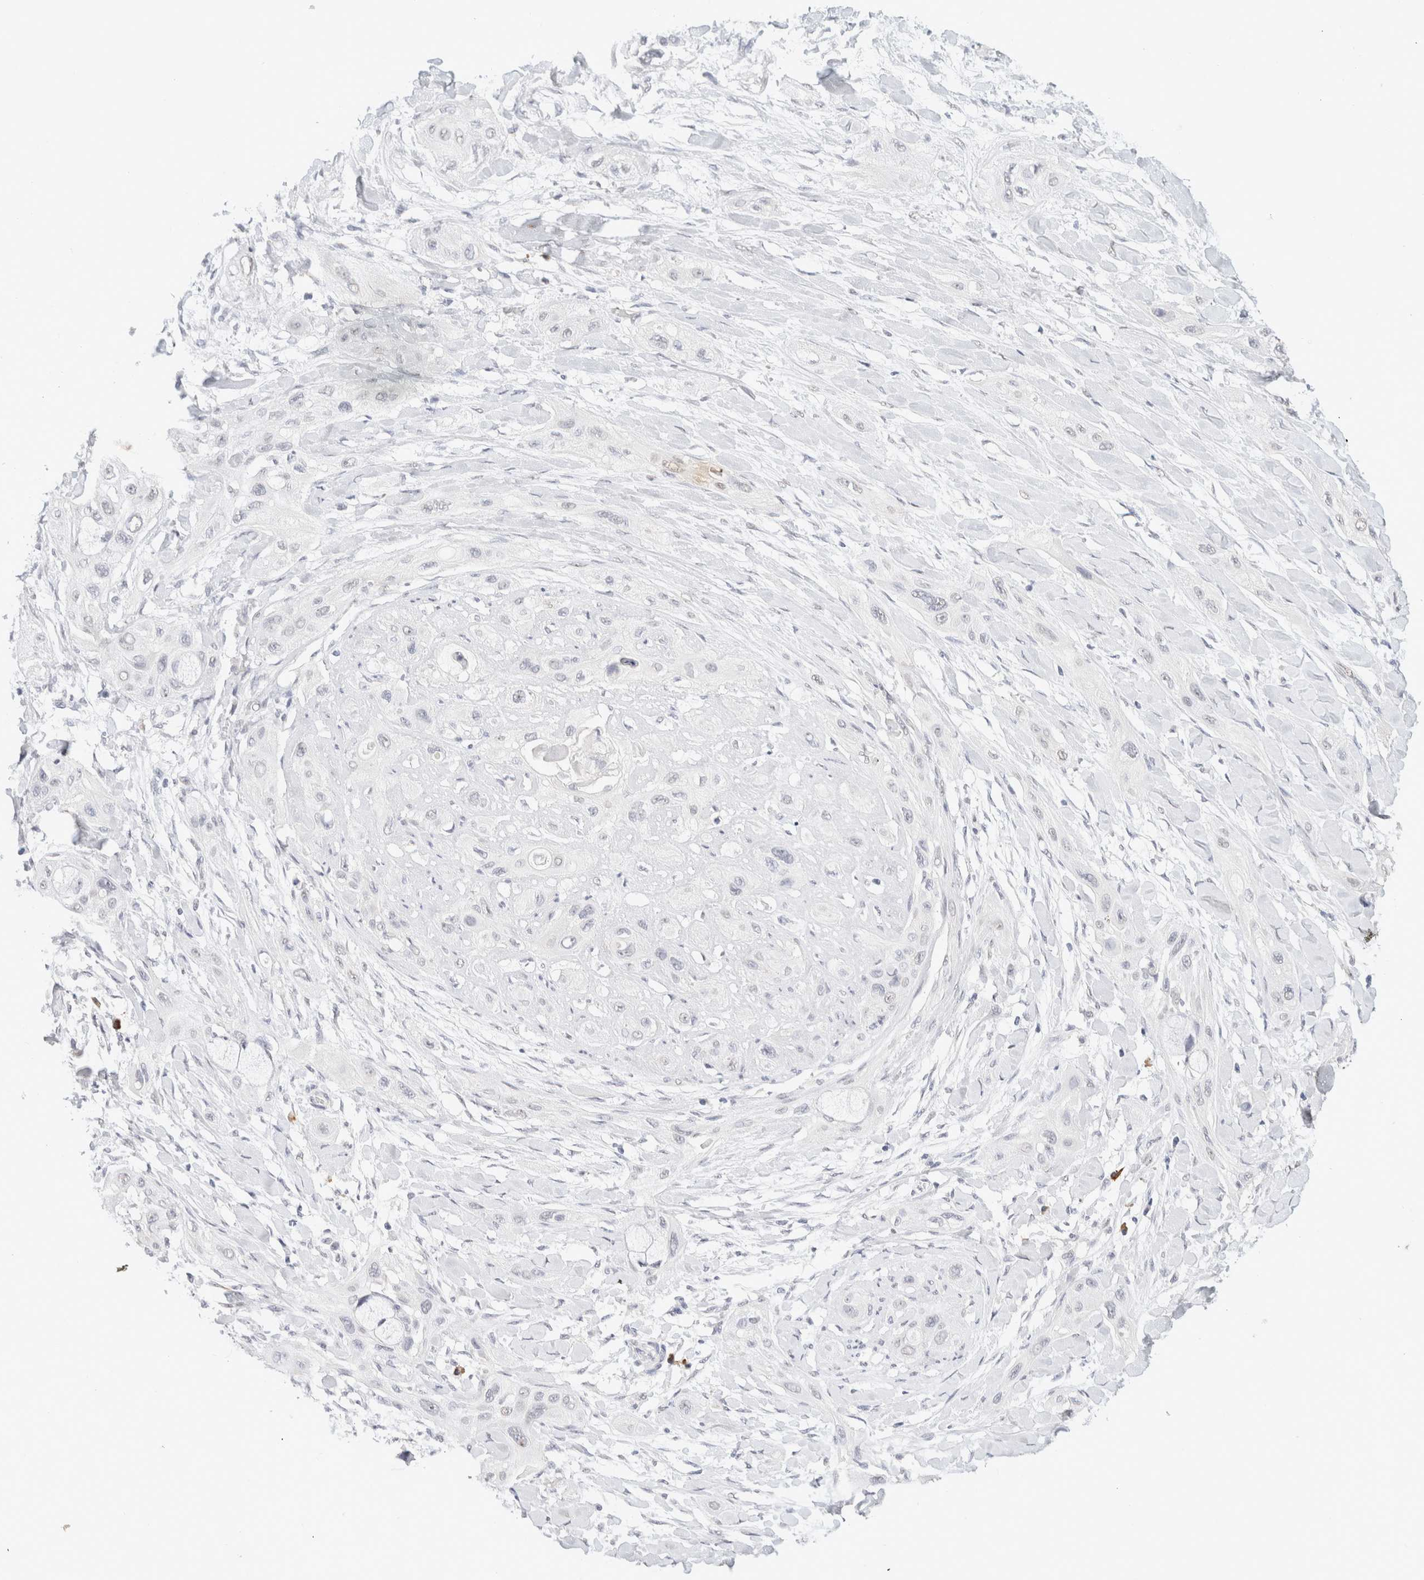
{"staining": {"intensity": "negative", "quantity": "none", "location": "none"}, "tissue": "lung cancer", "cell_type": "Tumor cells", "image_type": "cancer", "snomed": [{"axis": "morphology", "description": "Squamous cell carcinoma, NOS"}, {"axis": "topography", "description": "Lung"}], "caption": "The photomicrograph demonstrates no significant positivity in tumor cells of lung cancer.", "gene": "CD80", "patient": {"sex": "female", "age": 47}}